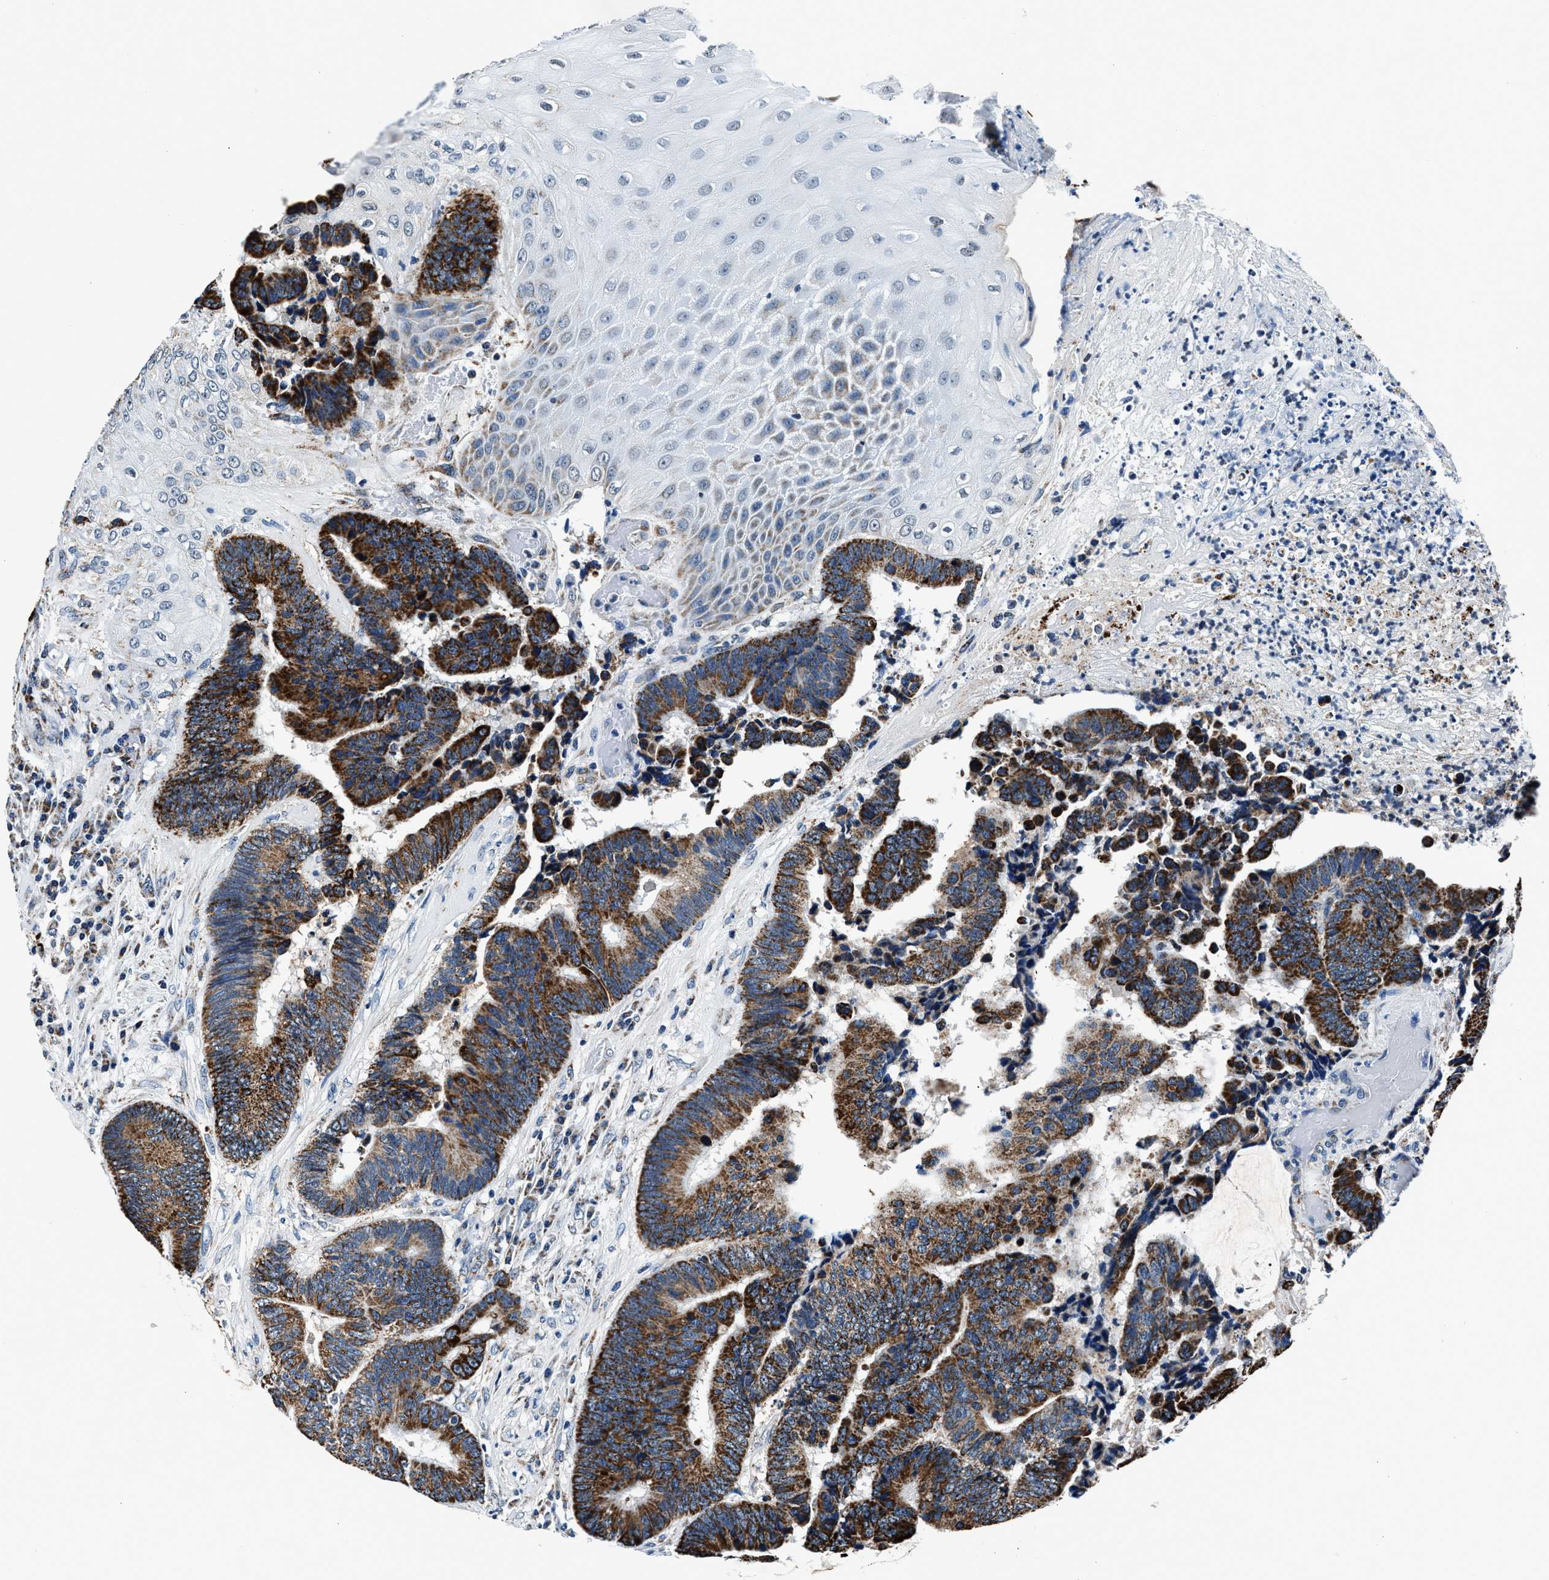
{"staining": {"intensity": "strong", "quantity": ">75%", "location": "cytoplasmic/membranous"}, "tissue": "colorectal cancer", "cell_type": "Tumor cells", "image_type": "cancer", "snomed": [{"axis": "morphology", "description": "Adenocarcinoma, NOS"}, {"axis": "topography", "description": "Rectum"}, {"axis": "topography", "description": "Anal"}], "caption": "Human adenocarcinoma (colorectal) stained with a protein marker demonstrates strong staining in tumor cells.", "gene": "HIBADH", "patient": {"sex": "female", "age": 89}}